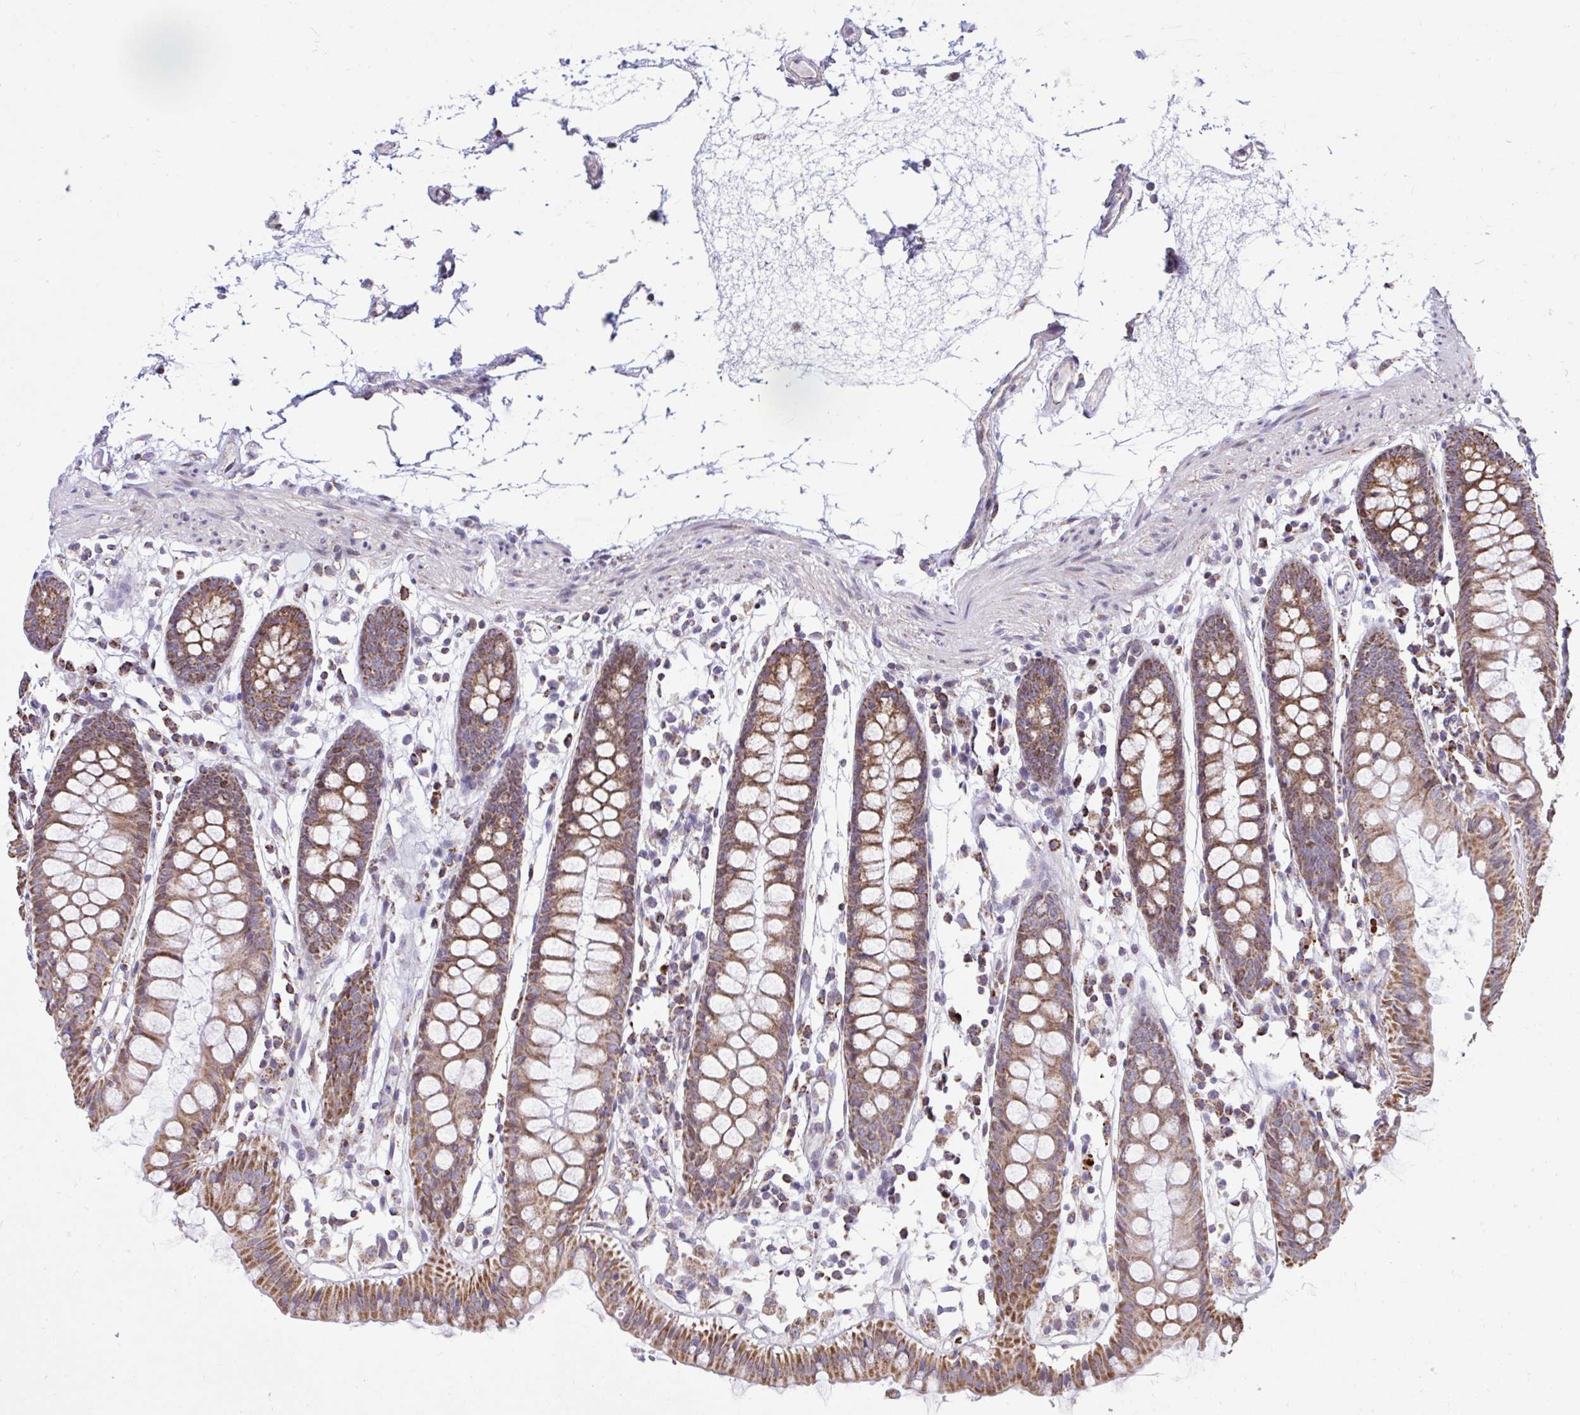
{"staining": {"intensity": "moderate", "quantity": ">75%", "location": "cytoplasmic/membranous"}, "tissue": "colon", "cell_type": "Endothelial cells", "image_type": "normal", "snomed": [{"axis": "morphology", "description": "Normal tissue, NOS"}, {"axis": "topography", "description": "Colon"}], "caption": "Protein staining of benign colon reveals moderate cytoplasmic/membranous staining in approximately >75% of endothelial cells. The staining was performed using DAB, with brown indicating positive protein expression. Nuclei are stained blue with hematoxylin.", "gene": "ZNF362", "patient": {"sex": "female", "age": 84}}